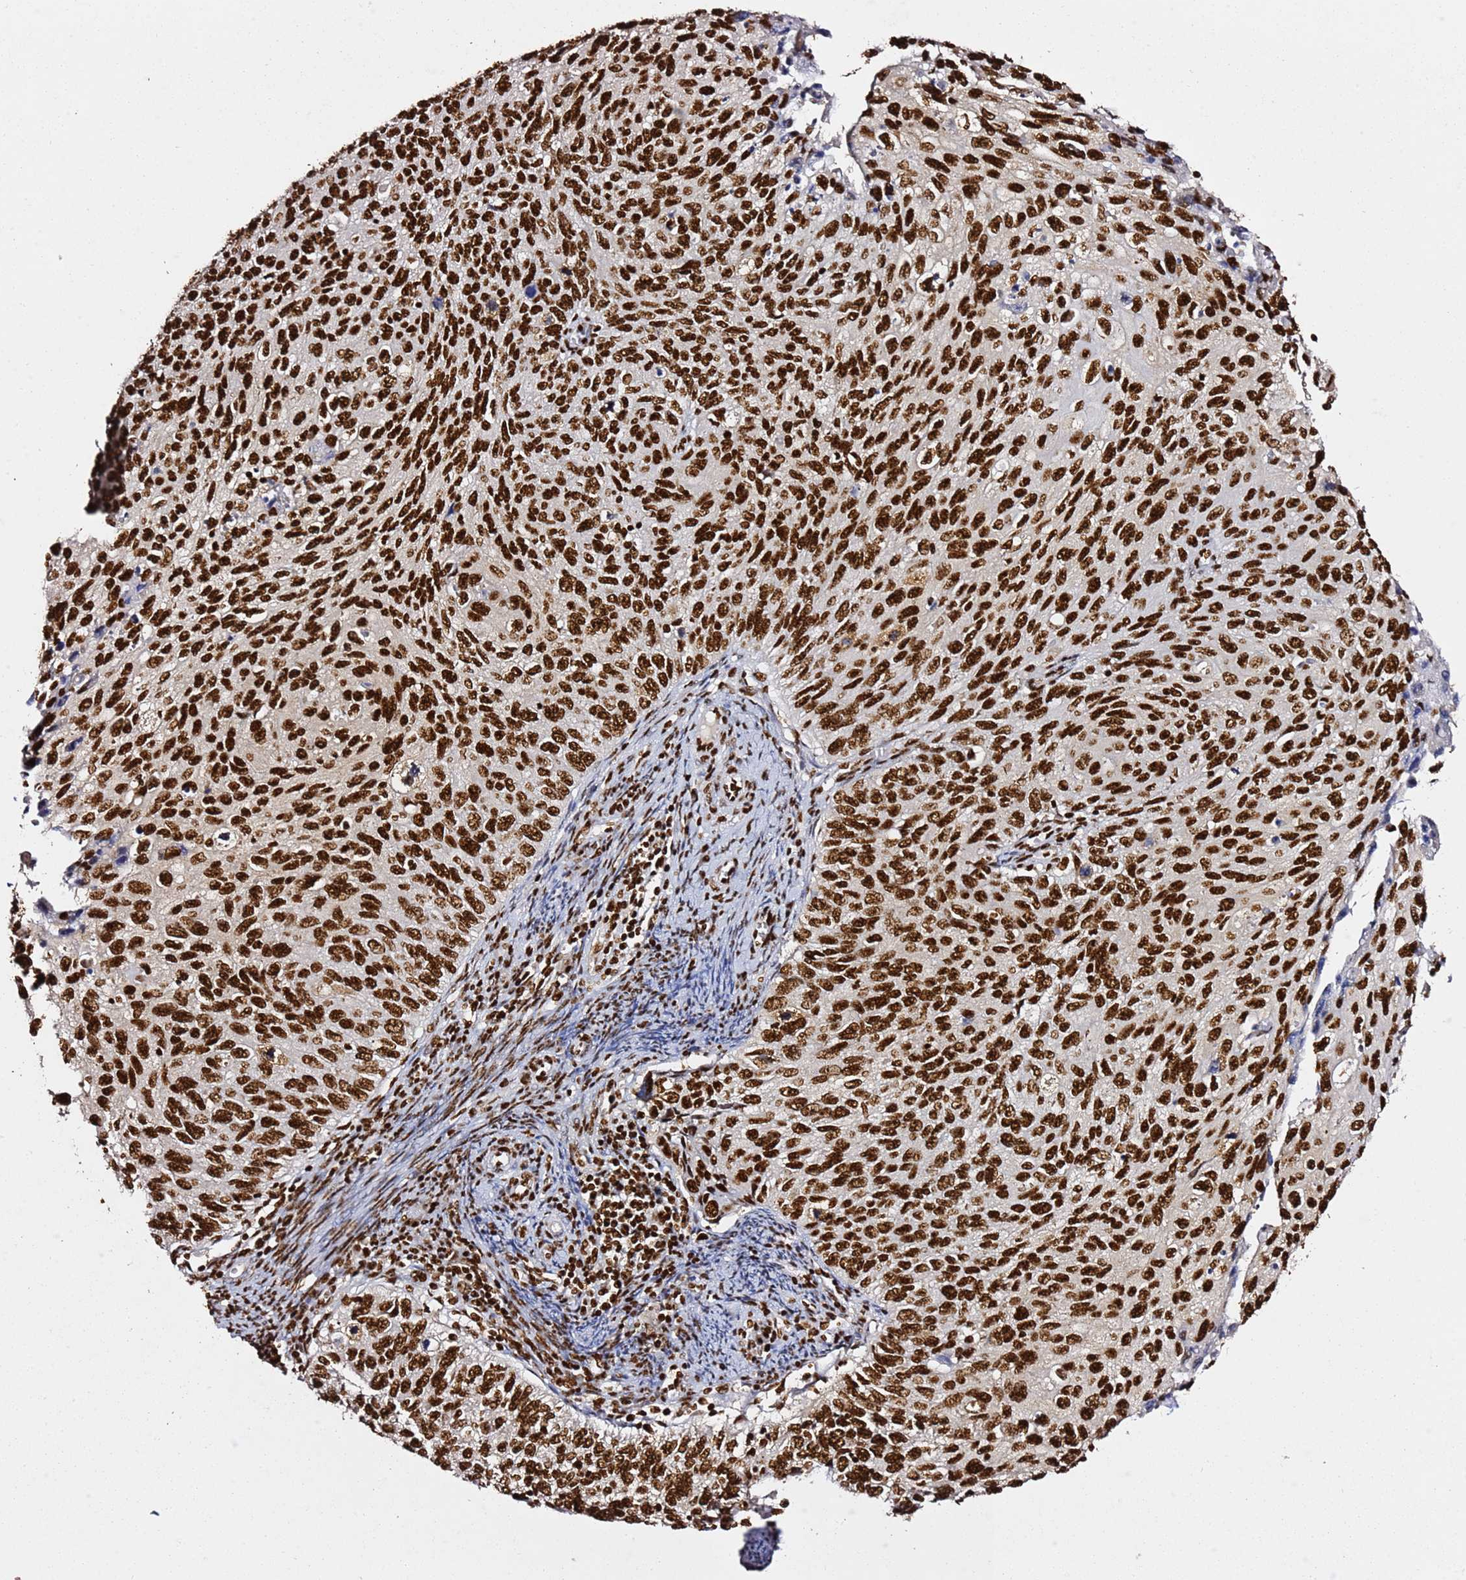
{"staining": {"intensity": "strong", "quantity": ">75%", "location": "nuclear"}, "tissue": "cervical cancer", "cell_type": "Tumor cells", "image_type": "cancer", "snomed": [{"axis": "morphology", "description": "Squamous cell carcinoma, NOS"}, {"axis": "topography", "description": "Cervix"}], "caption": "The immunohistochemical stain labels strong nuclear positivity in tumor cells of squamous cell carcinoma (cervical) tissue. The staining was performed using DAB to visualize the protein expression in brown, while the nuclei were stained in blue with hematoxylin (Magnification: 20x).", "gene": "C6orf226", "patient": {"sex": "female", "age": 70}}